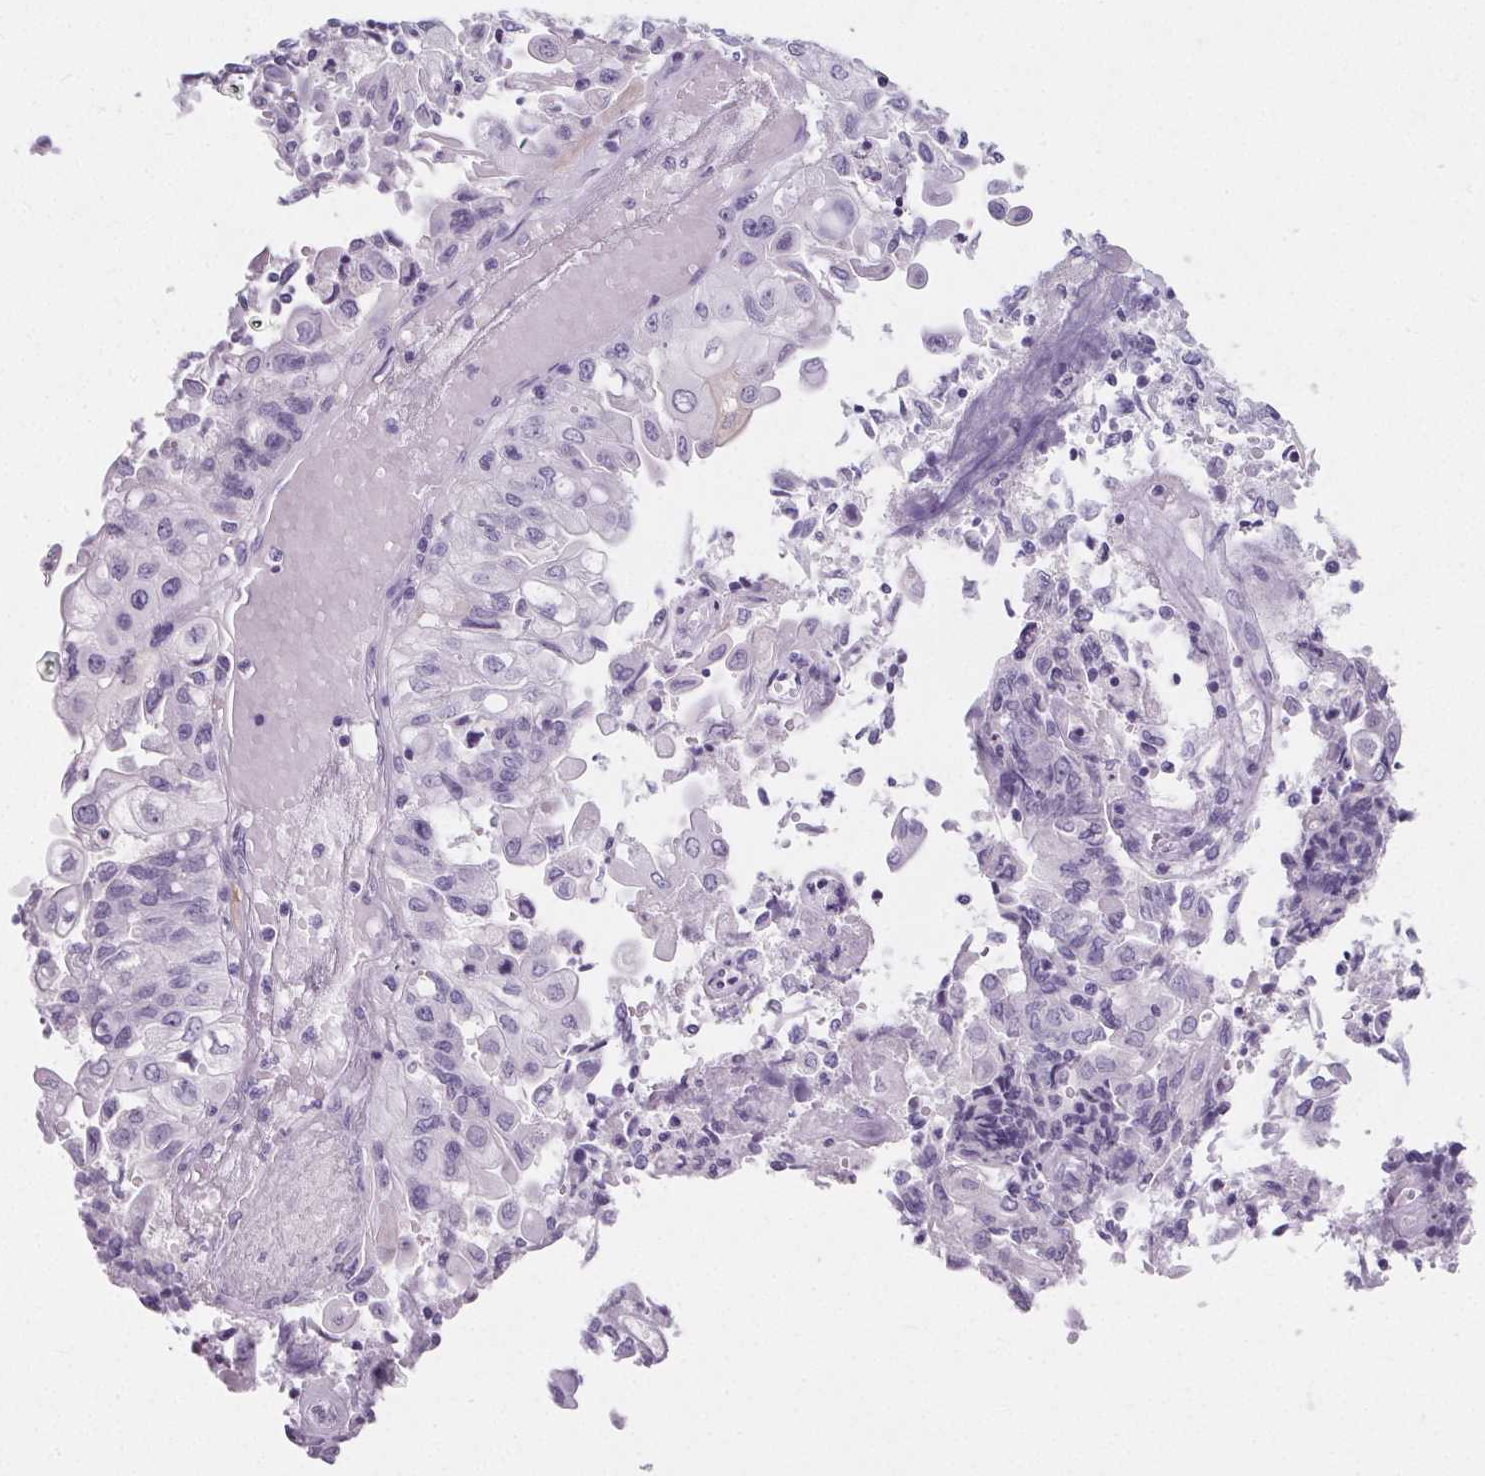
{"staining": {"intensity": "negative", "quantity": "none", "location": "none"}, "tissue": "endometrial cancer", "cell_type": "Tumor cells", "image_type": "cancer", "snomed": [{"axis": "morphology", "description": "Adenocarcinoma, NOS"}, {"axis": "topography", "description": "Endometrium"}], "caption": "Endometrial cancer was stained to show a protein in brown. There is no significant positivity in tumor cells.", "gene": "ADRB1", "patient": {"sex": "female", "age": 54}}